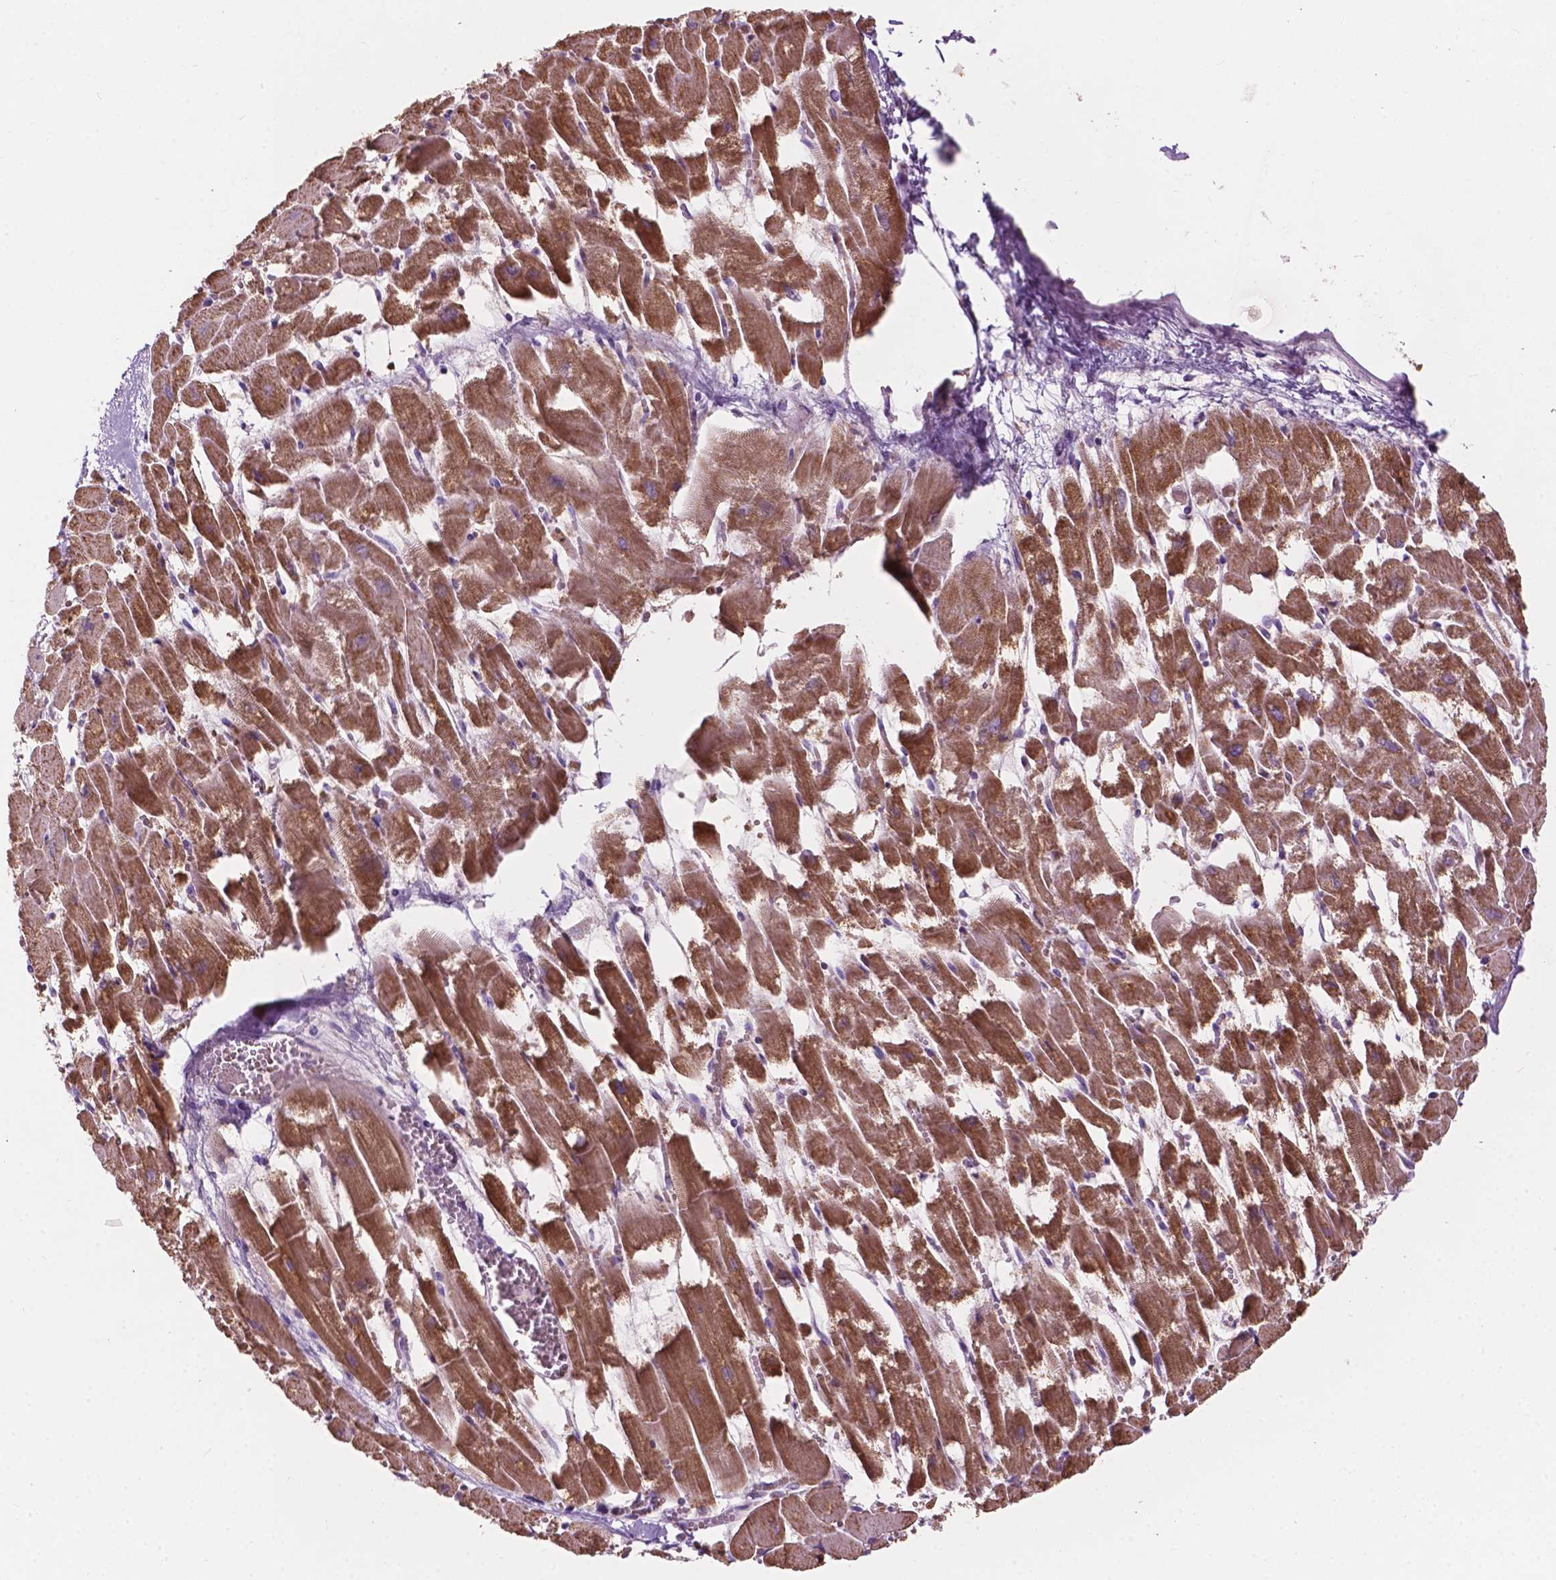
{"staining": {"intensity": "moderate", "quantity": "25%-75%", "location": "cytoplasmic/membranous"}, "tissue": "heart muscle", "cell_type": "Cardiomyocytes", "image_type": "normal", "snomed": [{"axis": "morphology", "description": "Normal tissue, NOS"}, {"axis": "topography", "description": "Heart"}], "caption": "The immunohistochemical stain highlights moderate cytoplasmic/membranous expression in cardiomyocytes of unremarkable heart muscle. Immunohistochemistry (ihc) stains the protein of interest in brown and the nuclei are stained blue.", "gene": "NDUFS1", "patient": {"sex": "female", "age": 52}}